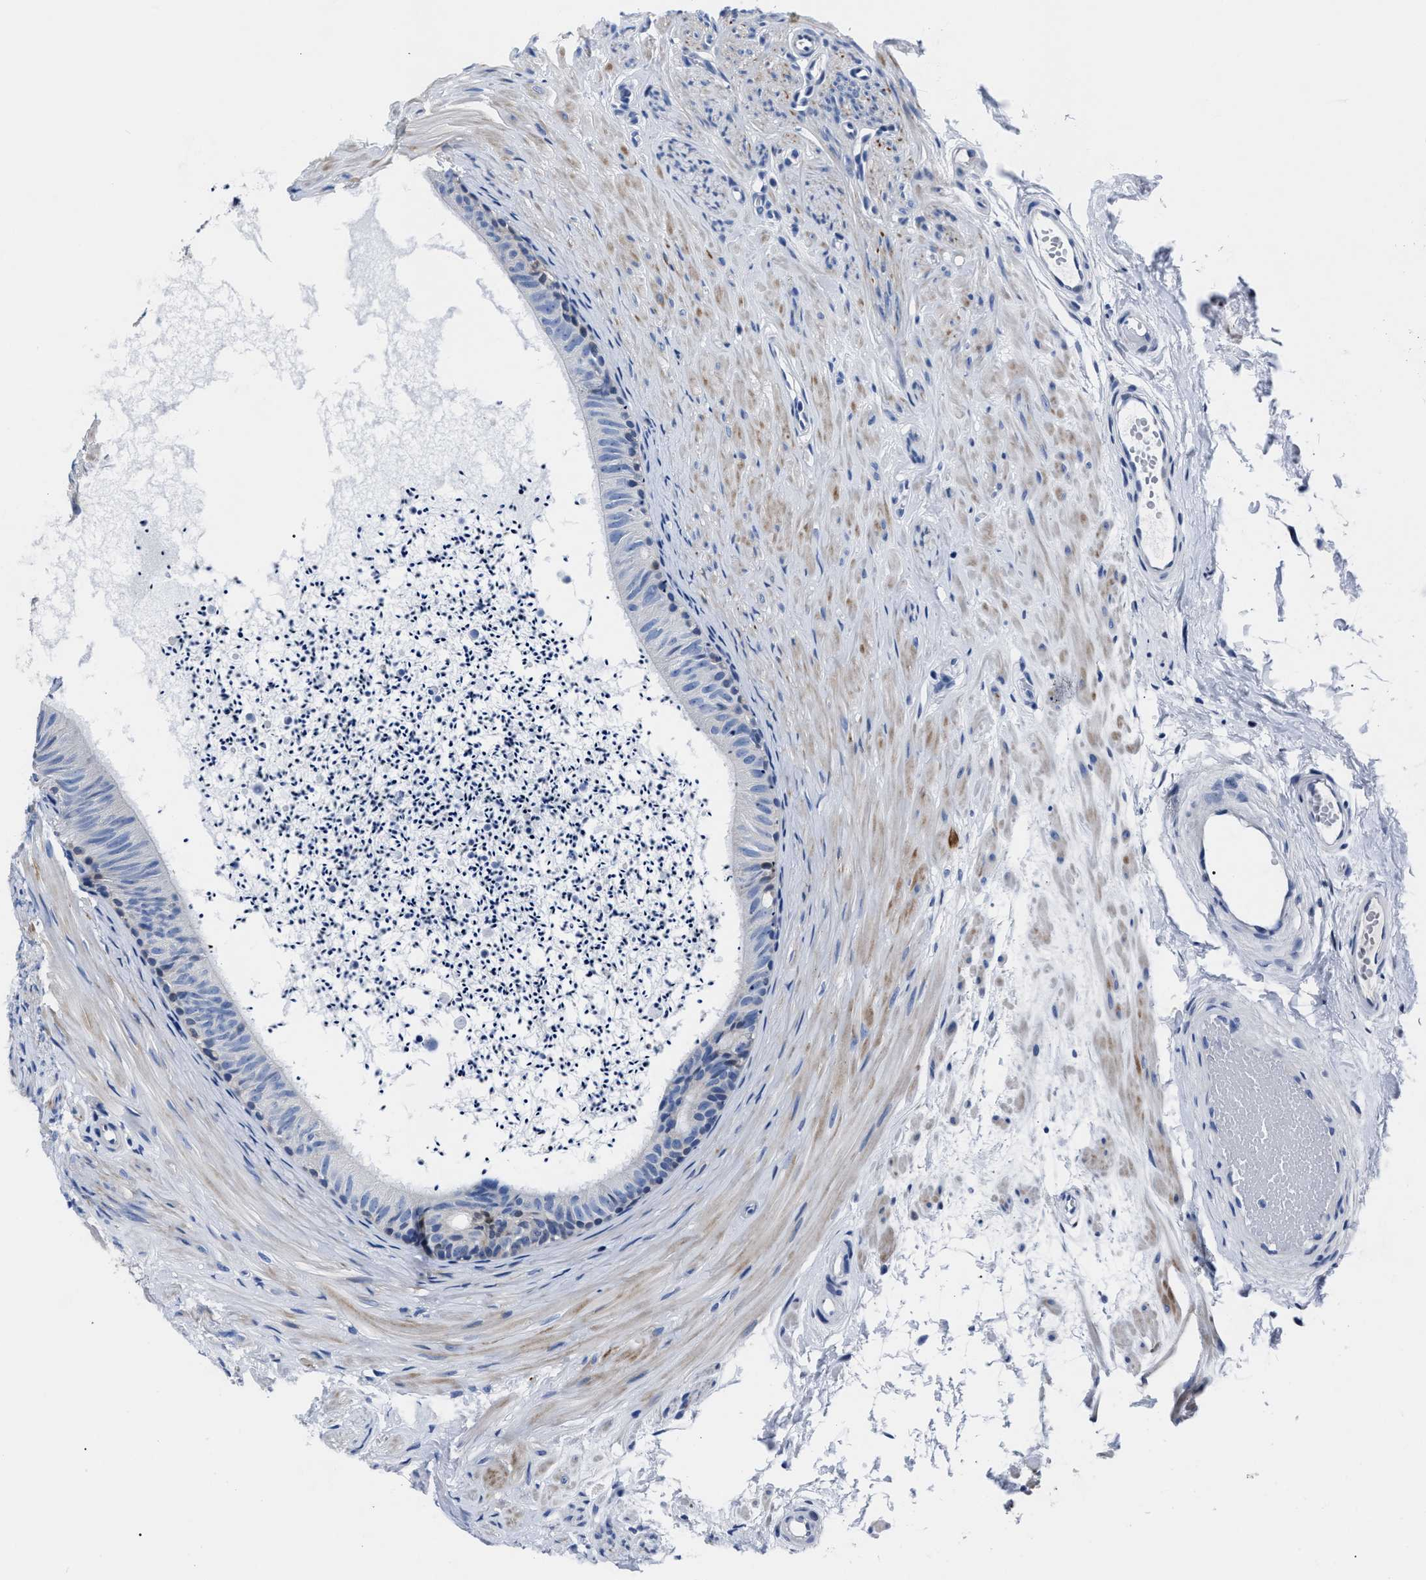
{"staining": {"intensity": "negative", "quantity": "none", "location": "none"}, "tissue": "epididymis", "cell_type": "Glandular cells", "image_type": "normal", "snomed": [{"axis": "morphology", "description": "Normal tissue, NOS"}, {"axis": "topography", "description": "Epididymis"}], "caption": "This is a image of immunohistochemistry (IHC) staining of normal epididymis, which shows no positivity in glandular cells.", "gene": "MOV10L1", "patient": {"sex": "male", "age": 56}}